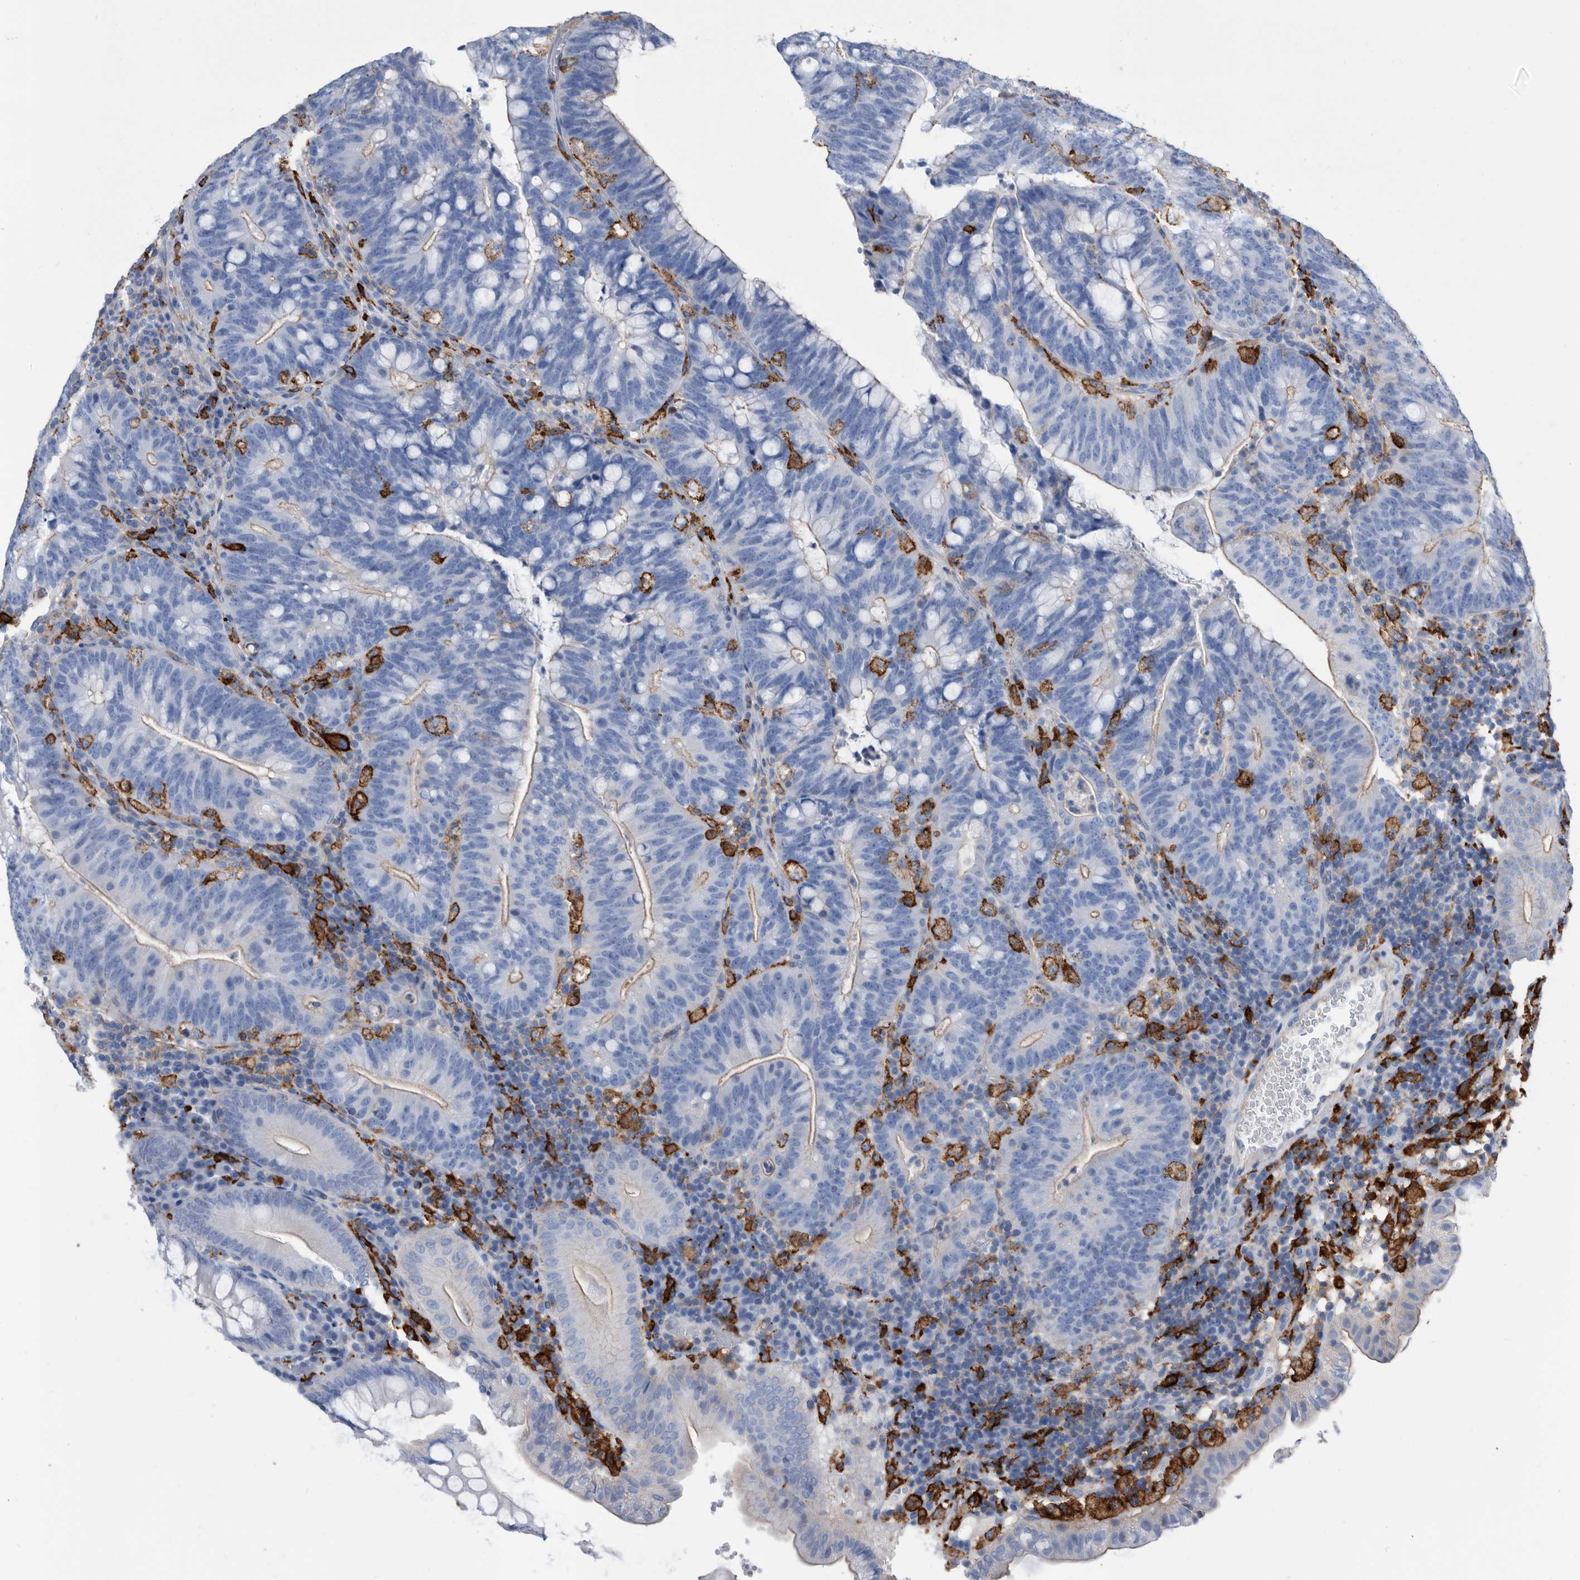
{"staining": {"intensity": "negative", "quantity": "none", "location": "none"}, "tissue": "colorectal cancer", "cell_type": "Tumor cells", "image_type": "cancer", "snomed": [{"axis": "morphology", "description": "Adenocarcinoma, NOS"}, {"axis": "topography", "description": "Colon"}], "caption": "Human adenocarcinoma (colorectal) stained for a protein using immunohistochemistry (IHC) exhibits no positivity in tumor cells.", "gene": "MS4A4A", "patient": {"sex": "female", "age": 66}}